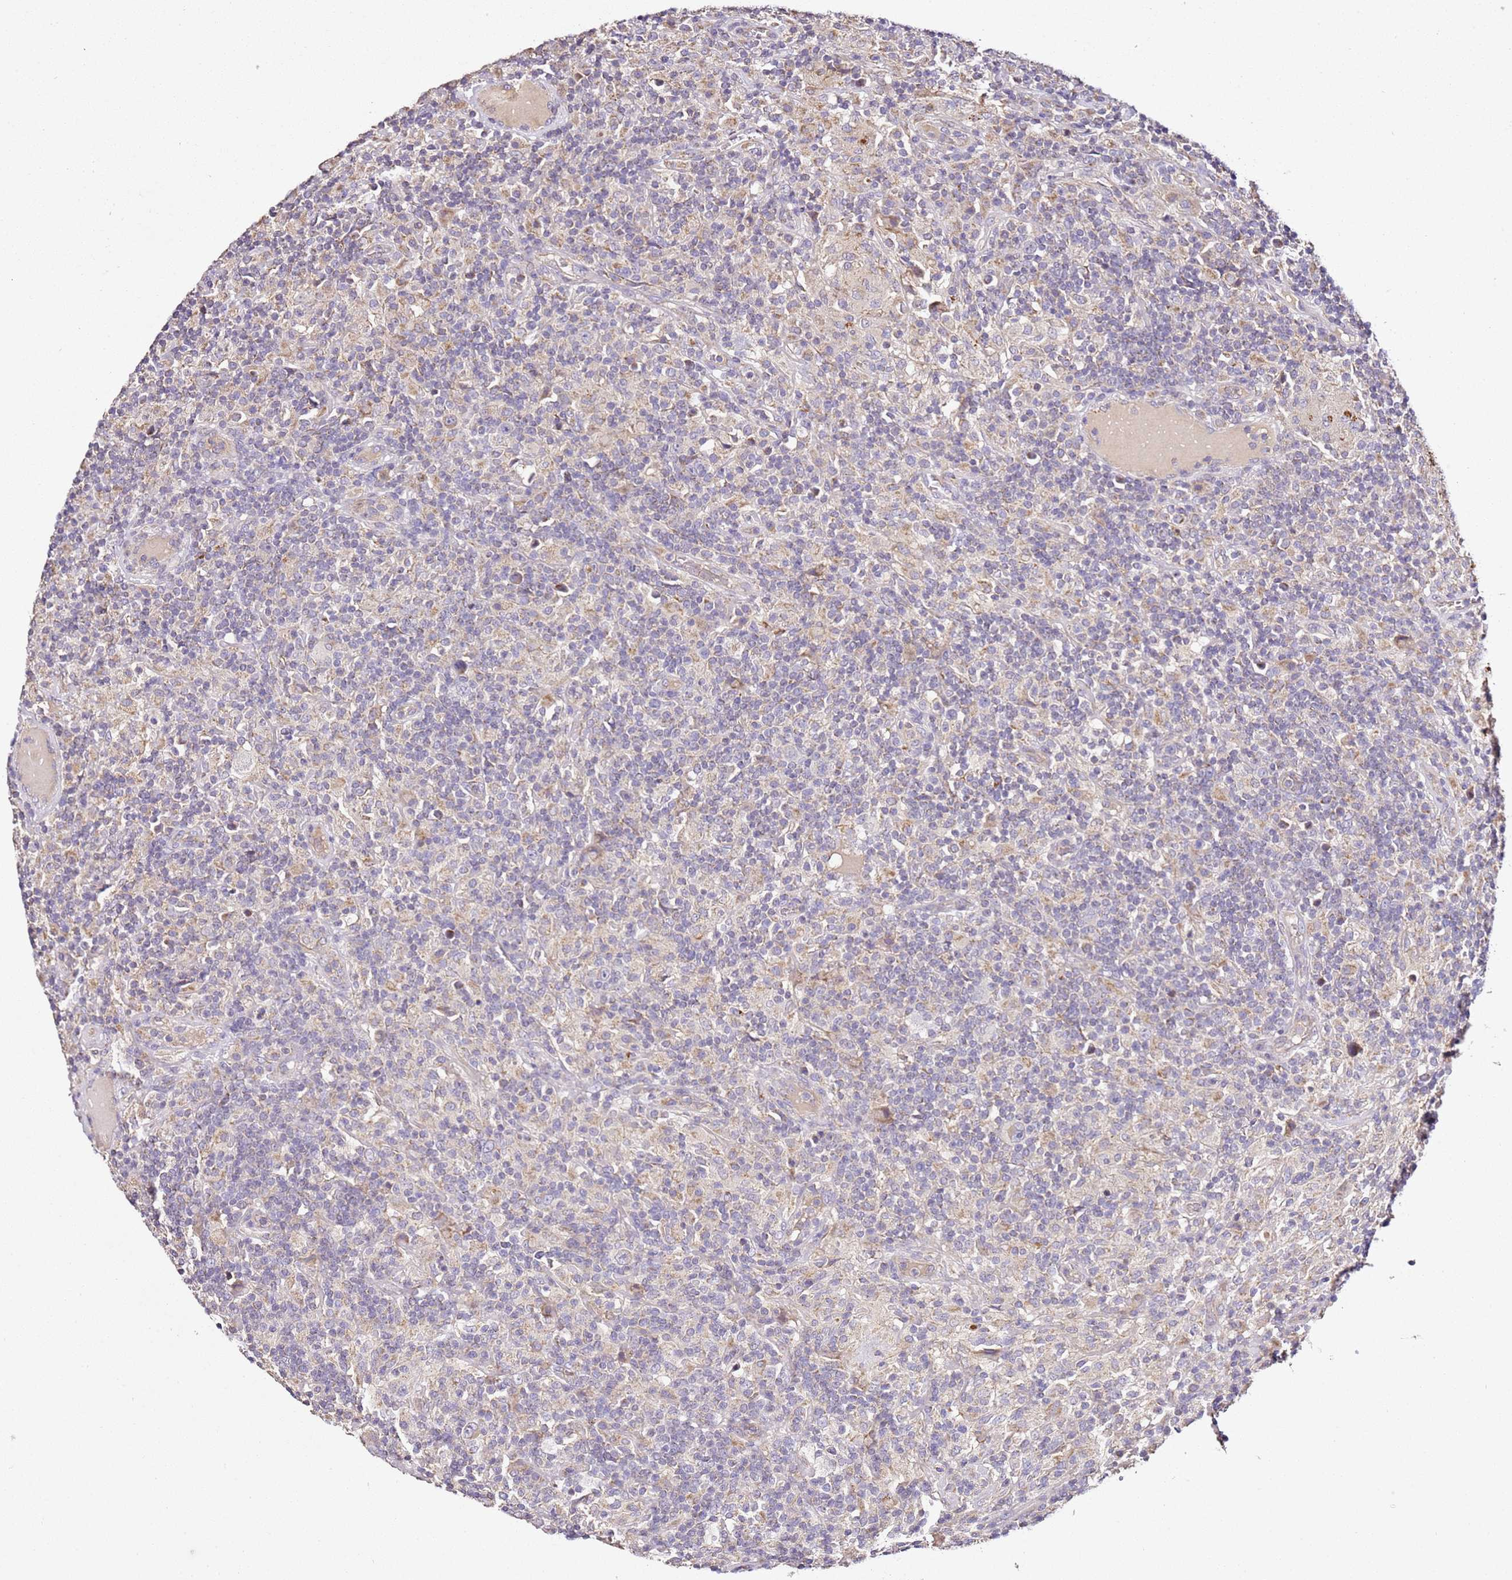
{"staining": {"intensity": "weak", "quantity": "<25%", "location": "cytoplasmic/membranous"}, "tissue": "lymphoma", "cell_type": "Tumor cells", "image_type": "cancer", "snomed": [{"axis": "morphology", "description": "Hodgkin's disease, NOS"}, {"axis": "topography", "description": "Lymph node"}], "caption": "IHC micrograph of human lymphoma stained for a protein (brown), which reveals no staining in tumor cells. (DAB (3,3'-diaminobenzidine) IHC with hematoxylin counter stain).", "gene": "OR2B11", "patient": {"sex": "male", "age": 70}}